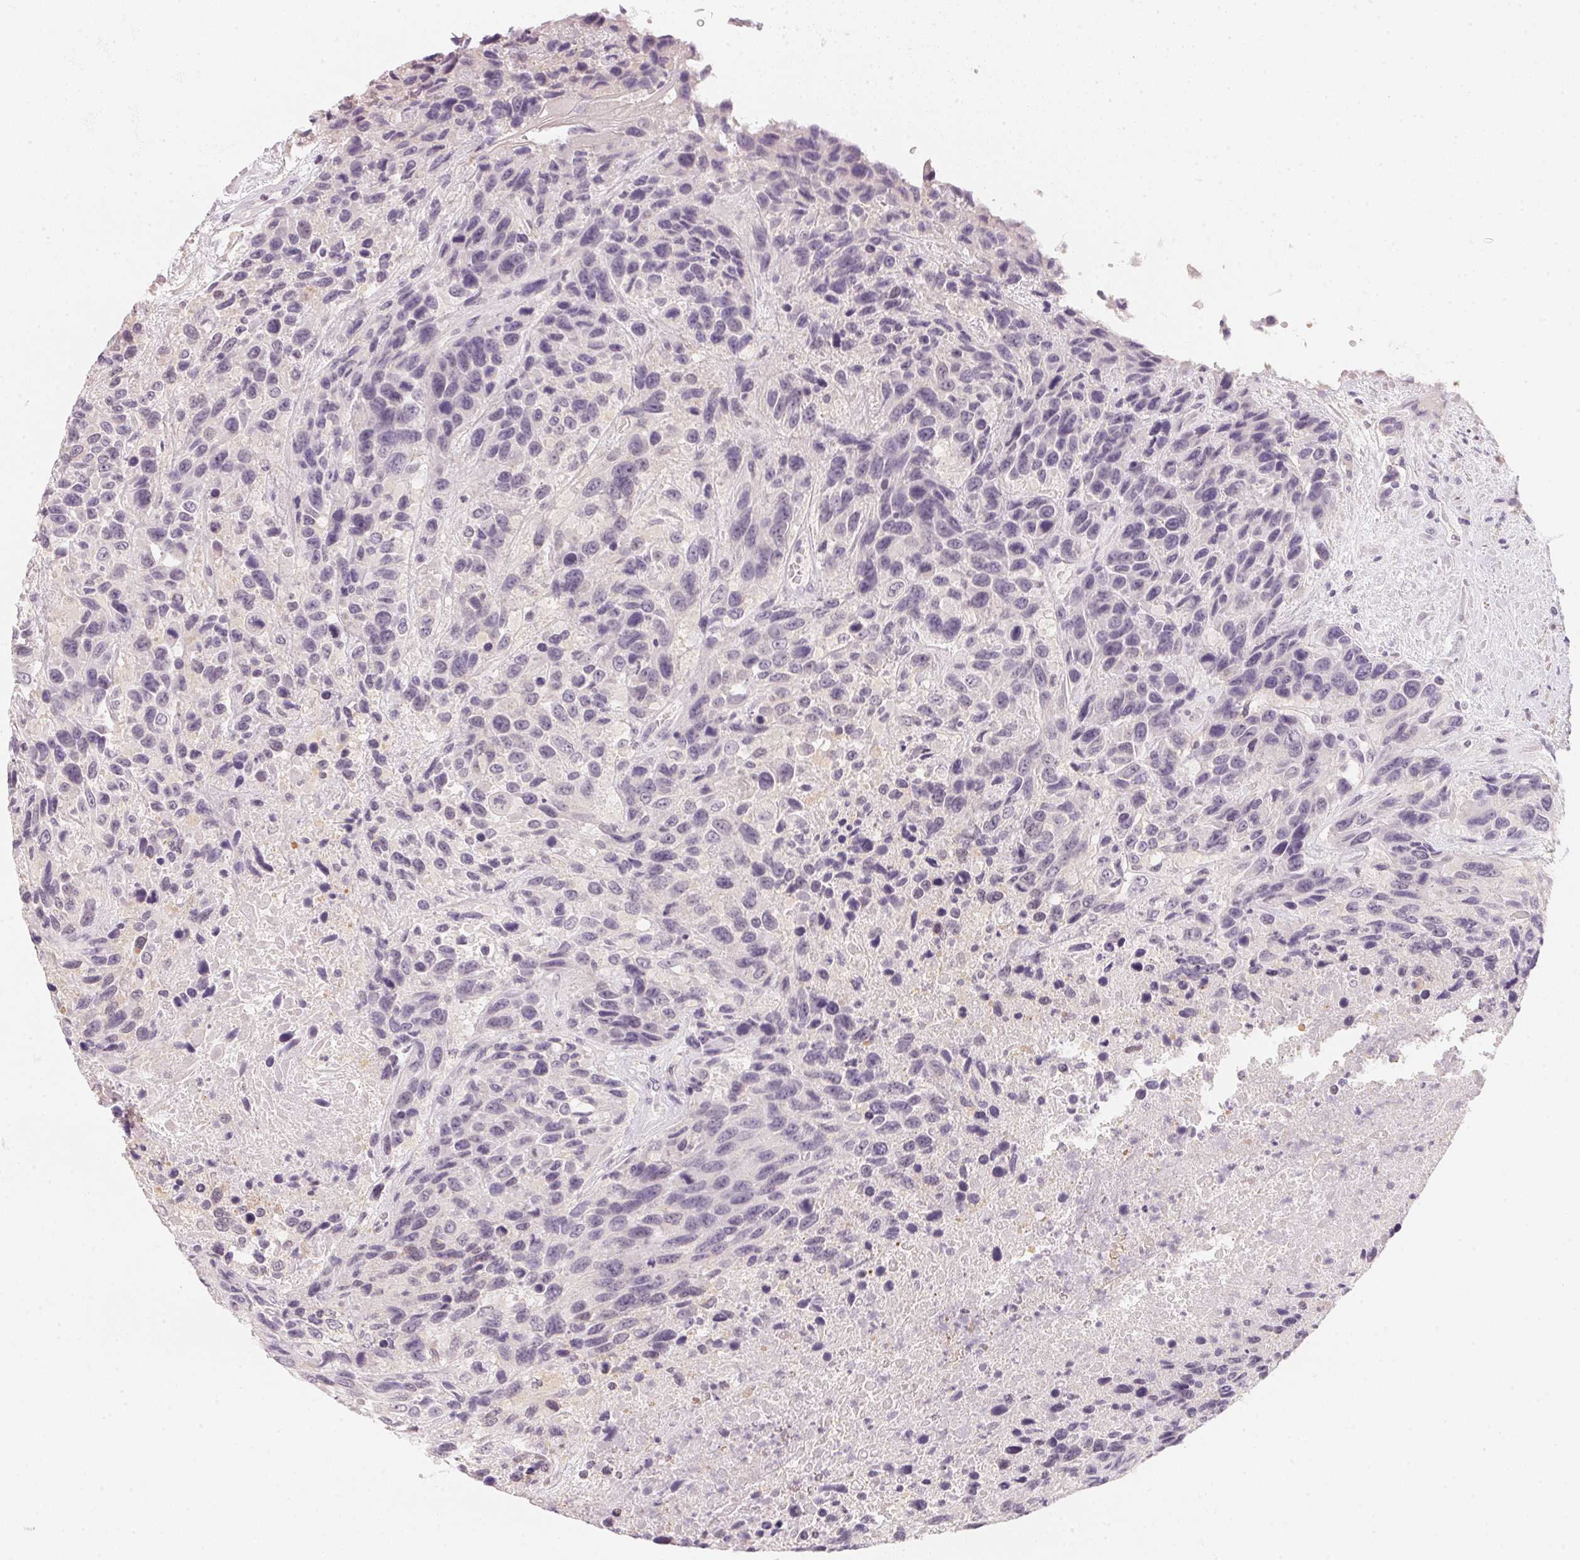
{"staining": {"intensity": "negative", "quantity": "none", "location": "none"}, "tissue": "urothelial cancer", "cell_type": "Tumor cells", "image_type": "cancer", "snomed": [{"axis": "morphology", "description": "Urothelial carcinoma, High grade"}, {"axis": "topography", "description": "Urinary bladder"}], "caption": "High-grade urothelial carcinoma was stained to show a protein in brown. There is no significant positivity in tumor cells. Nuclei are stained in blue.", "gene": "CFAP276", "patient": {"sex": "female", "age": 70}}